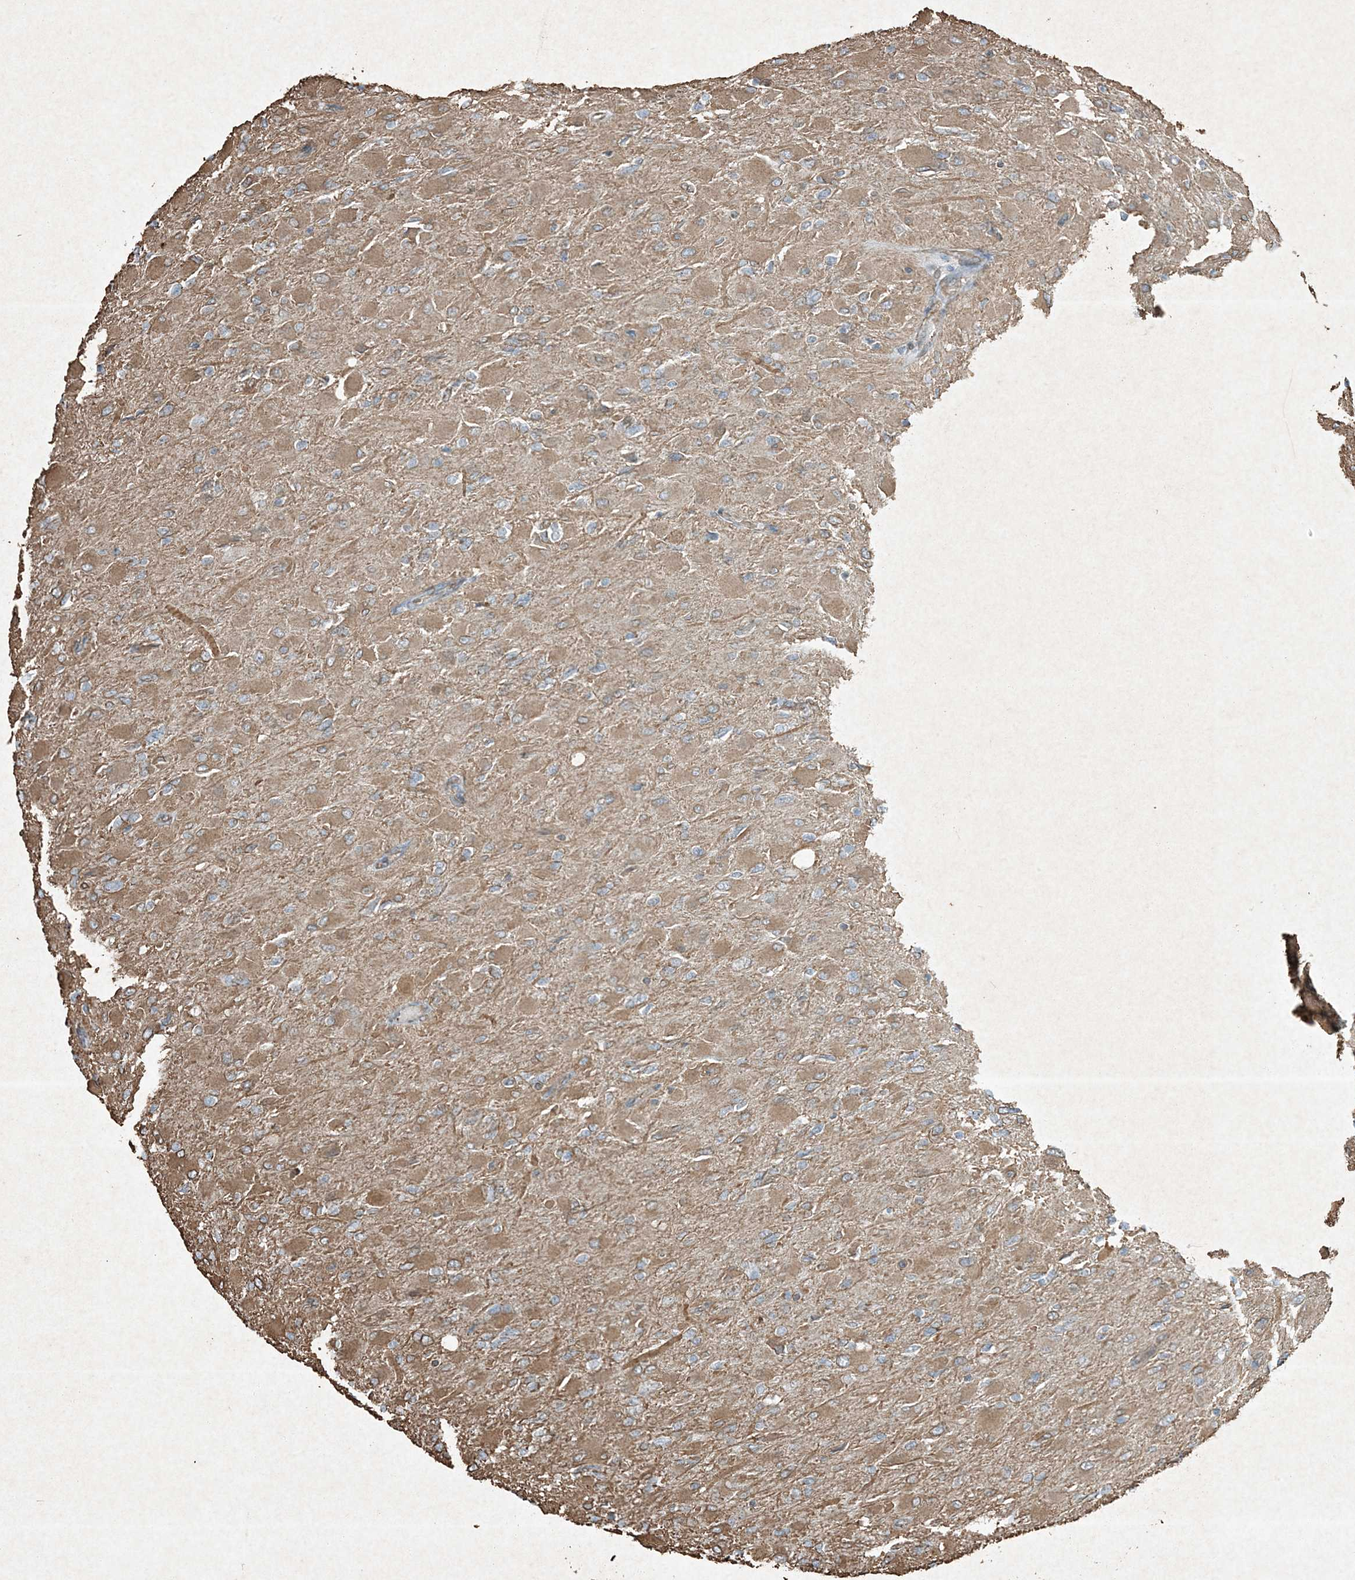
{"staining": {"intensity": "moderate", "quantity": "<25%", "location": "cytoplasmic/membranous"}, "tissue": "glioma", "cell_type": "Tumor cells", "image_type": "cancer", "snomed": [{"axis": "morphology", "description": "Glioma, malignant, High grade"}, {"axis": "topography", "description": "Cerebral cortex"}], "caption": "A brown stain labels moderate cytoplasmic/membranous positivity of a protein in glioma tumor cells. (Stains: DAB in brown, nuclei in blue, Microscopy: brightfield microscopy at high magnification).", "gene": "RYK", "patient": {"sex": "female", "age": 36}}